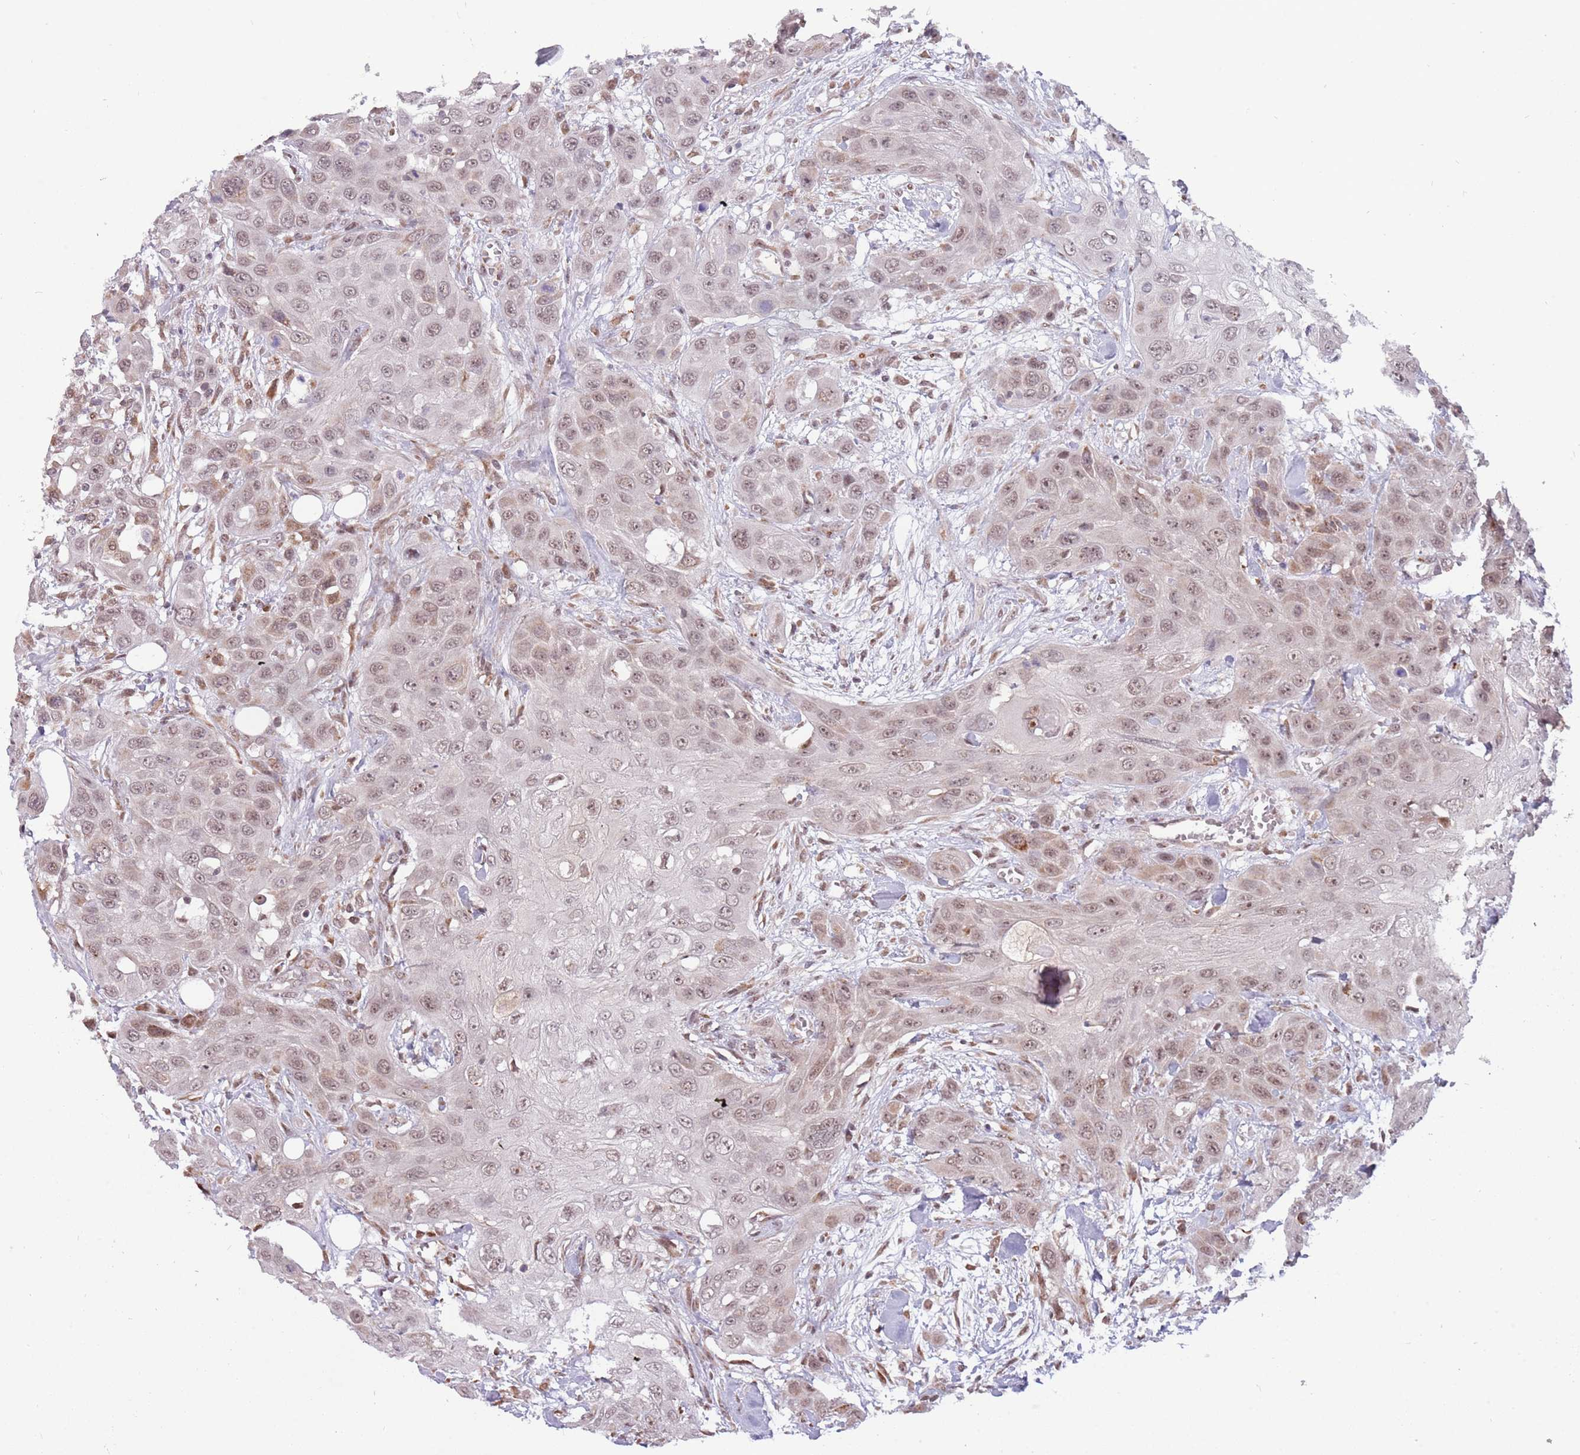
{"staining": {"intensity": "moderate", "quantity": ">75%", "location": "nuclear"}, "tissue": "head and neck cancer", "cell_type": "Tumor cells", "image_type": "cancer", "snomed": [{"axis": "morphology", "description": "Squamous cell carcinoma, NOS"}, {"axis": "topography", "description": "Head-Neck"}], "caption": "An immunohistochemistry (IHC) micrograph of tumor tissue is shown. Protein staining in brown shows moderate nuclear positivity in head and neck cancer within tumor cells. The staining was performed using DAB (3,3'-diaminobenzidine), with brown indicating positive protein expression. Nuclei are stained blue with hematoxylin.", "gene": "BARD1", "patient": {"sex": "male", "age": 81}}